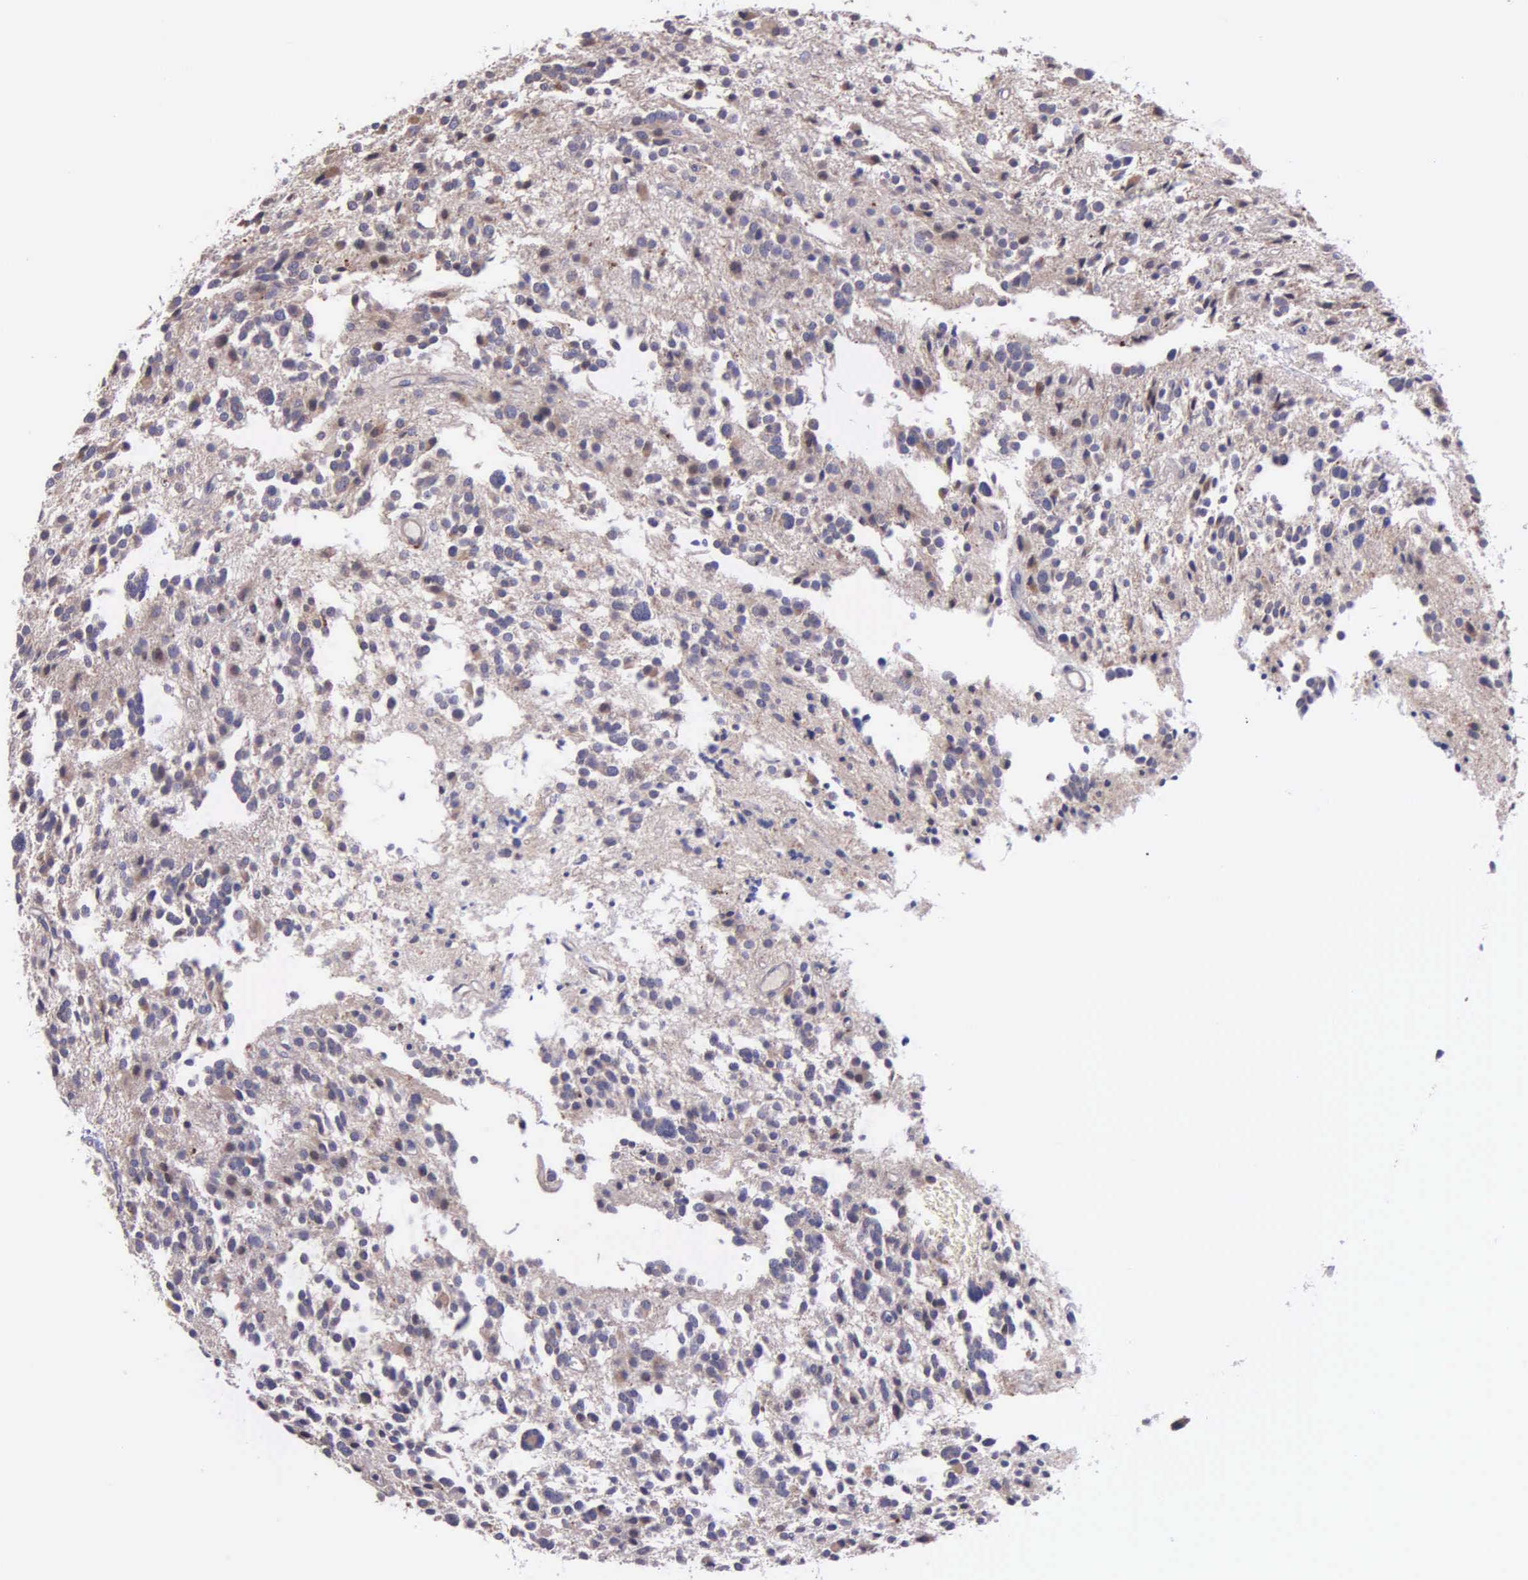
{"staining": {"intensity": "negative", "quantity": "none", "location": "none"}, "tissue": "glioma", "cell_type": "Tumor cells", "image_type": "cancer", "snomed": [{"axis": "morphology", "description": "Glioma, malignant, Low grade"}, {"axis": "topography", "description": "Brain"}], "caption": "This is an immunohistochemistry micrograph of low-grade glioma (malignant). There is no positivity in tumor cells.", "gene": "ZC3H12B", "patient": {"sex": "female", "age": 36}}